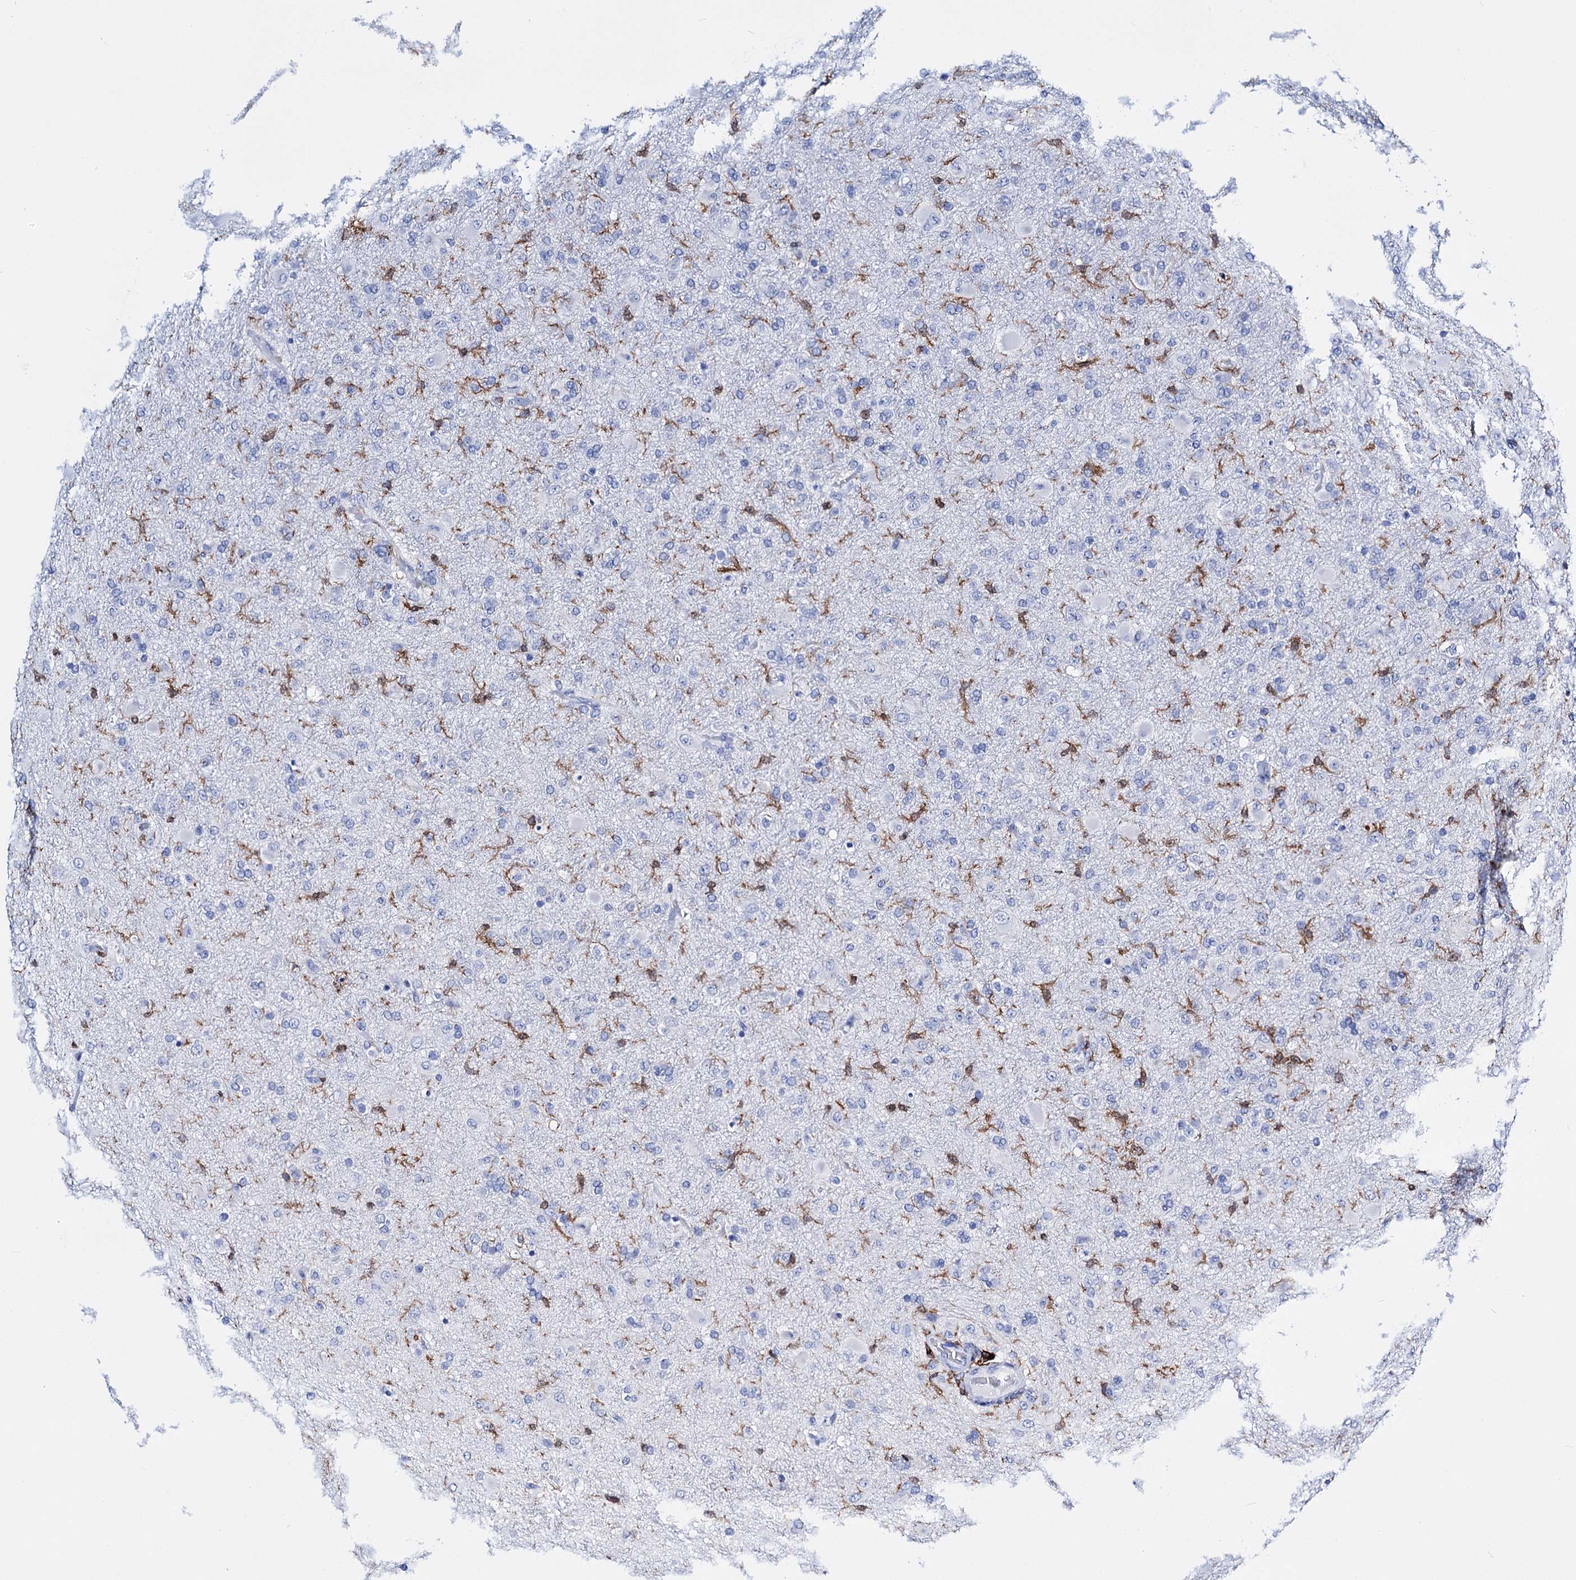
{"staining": {"intensity": "negative", "quantity": "none", "location": "none"}, "tissue": "glioma", "cell_type": "Tumor cells", "image_type": "cancer", "snomed": [{"axis": "morphology", "description": "Glioma, malignant, Low grade"}, {"axis": "topography", "description": "Brain"}], "caption": "Immunohistochemical staining of malignant low-grade glioma exhibits no significant expression in tumor cells.", "gene": "DEF6", "patient": {"sex": "male", "age": 65}}